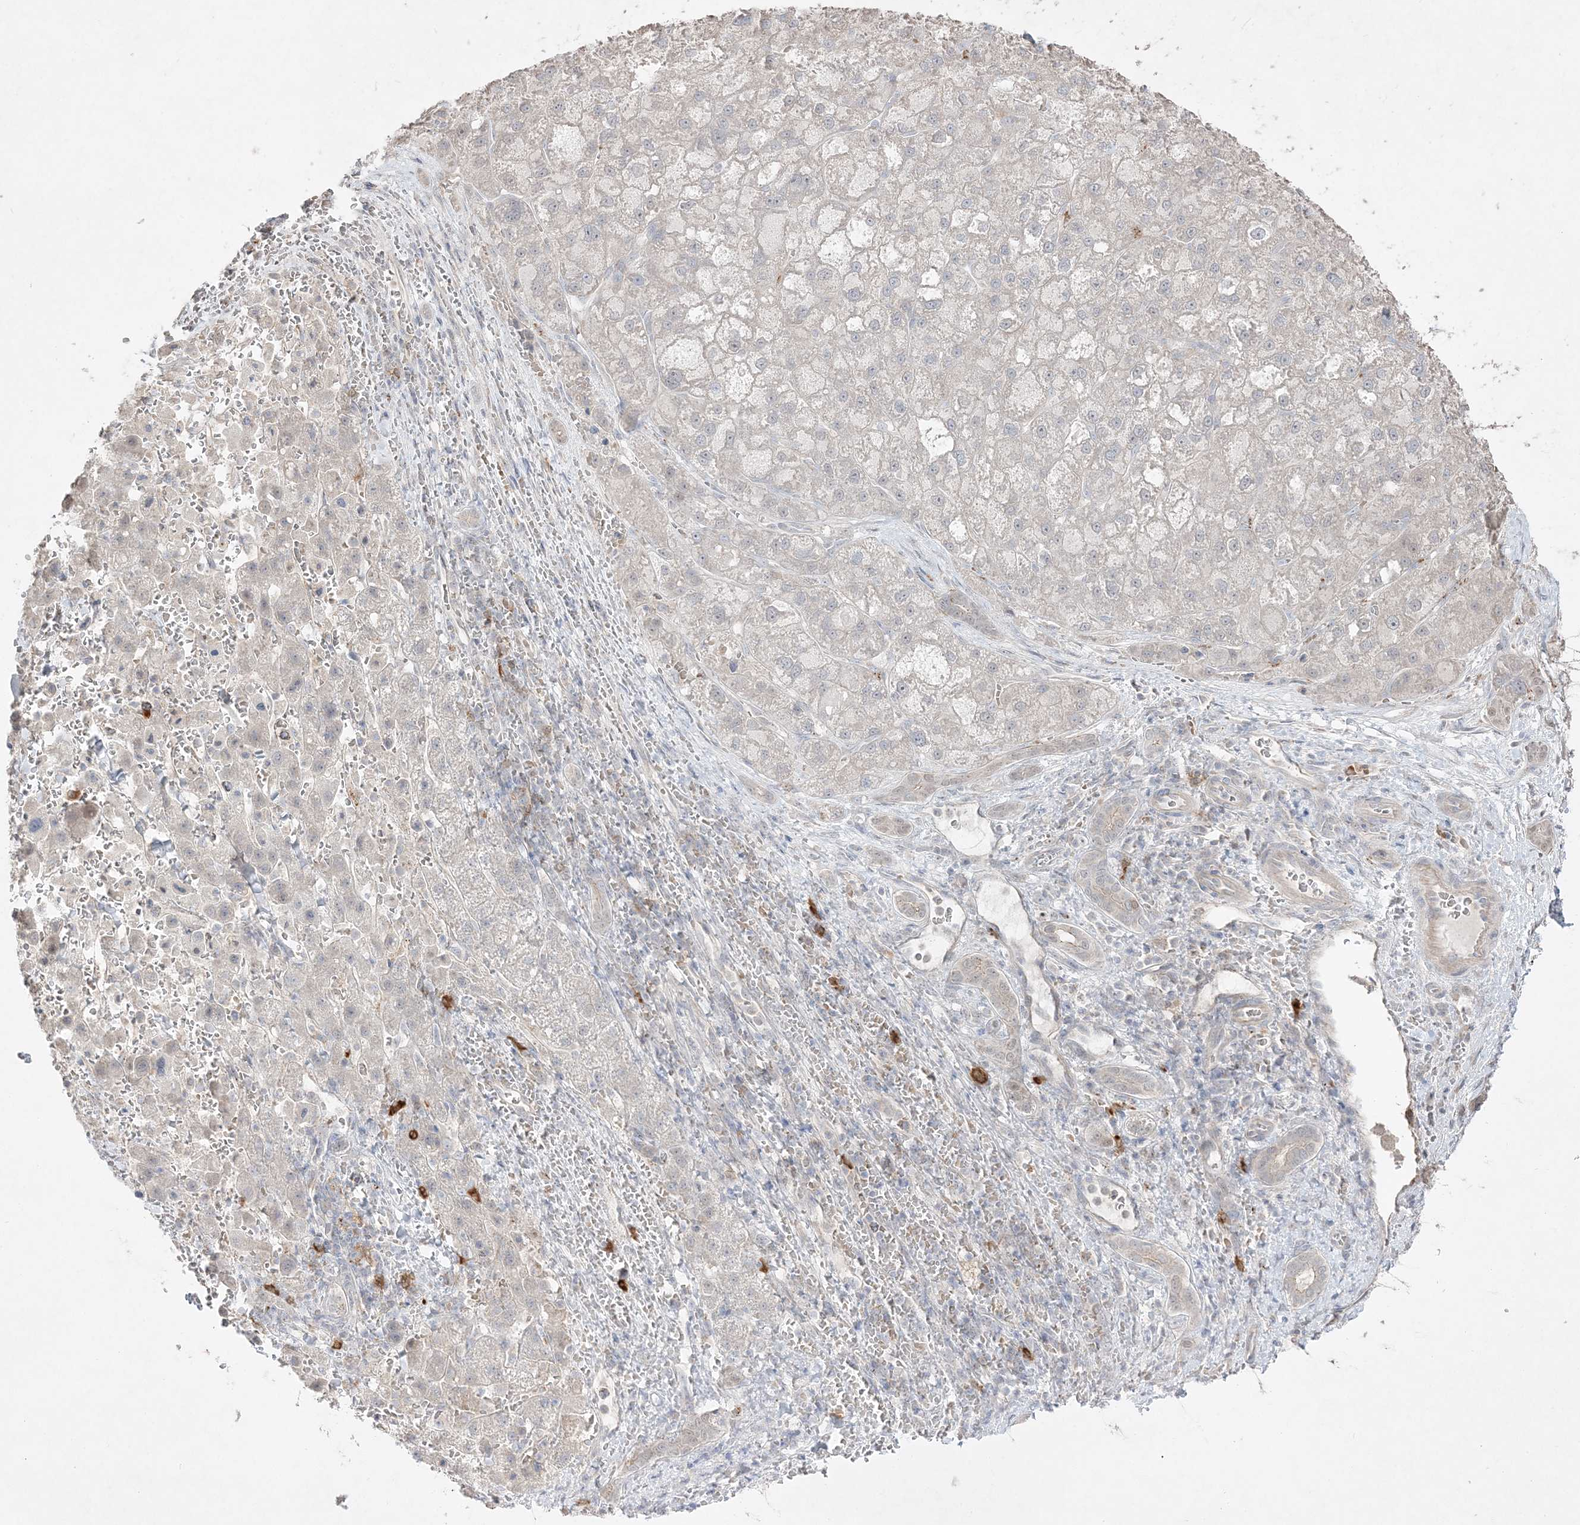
{"staining": {"intensity": "negative", "quantity": "none", "location": "none"}, "tissue": "liver cancer", "cell_type": "Tumor cells", "image_type": "cancer", "snomed": [{"axis": "morphology", "description": "Carcinoma, Hepatocellular, NOS"}, {"axis": "topography", "description": "Liver"}], "caption": "Protein analysis of liver cancer exhibits no significant staining in tumor cells. (DAB (3,3'-diaminobenzidine) immunohistochemistry (IHC) with hematoxylin counter stain).", "gene": "CLNK", "patient": {"sex": "male", "age": 57}}